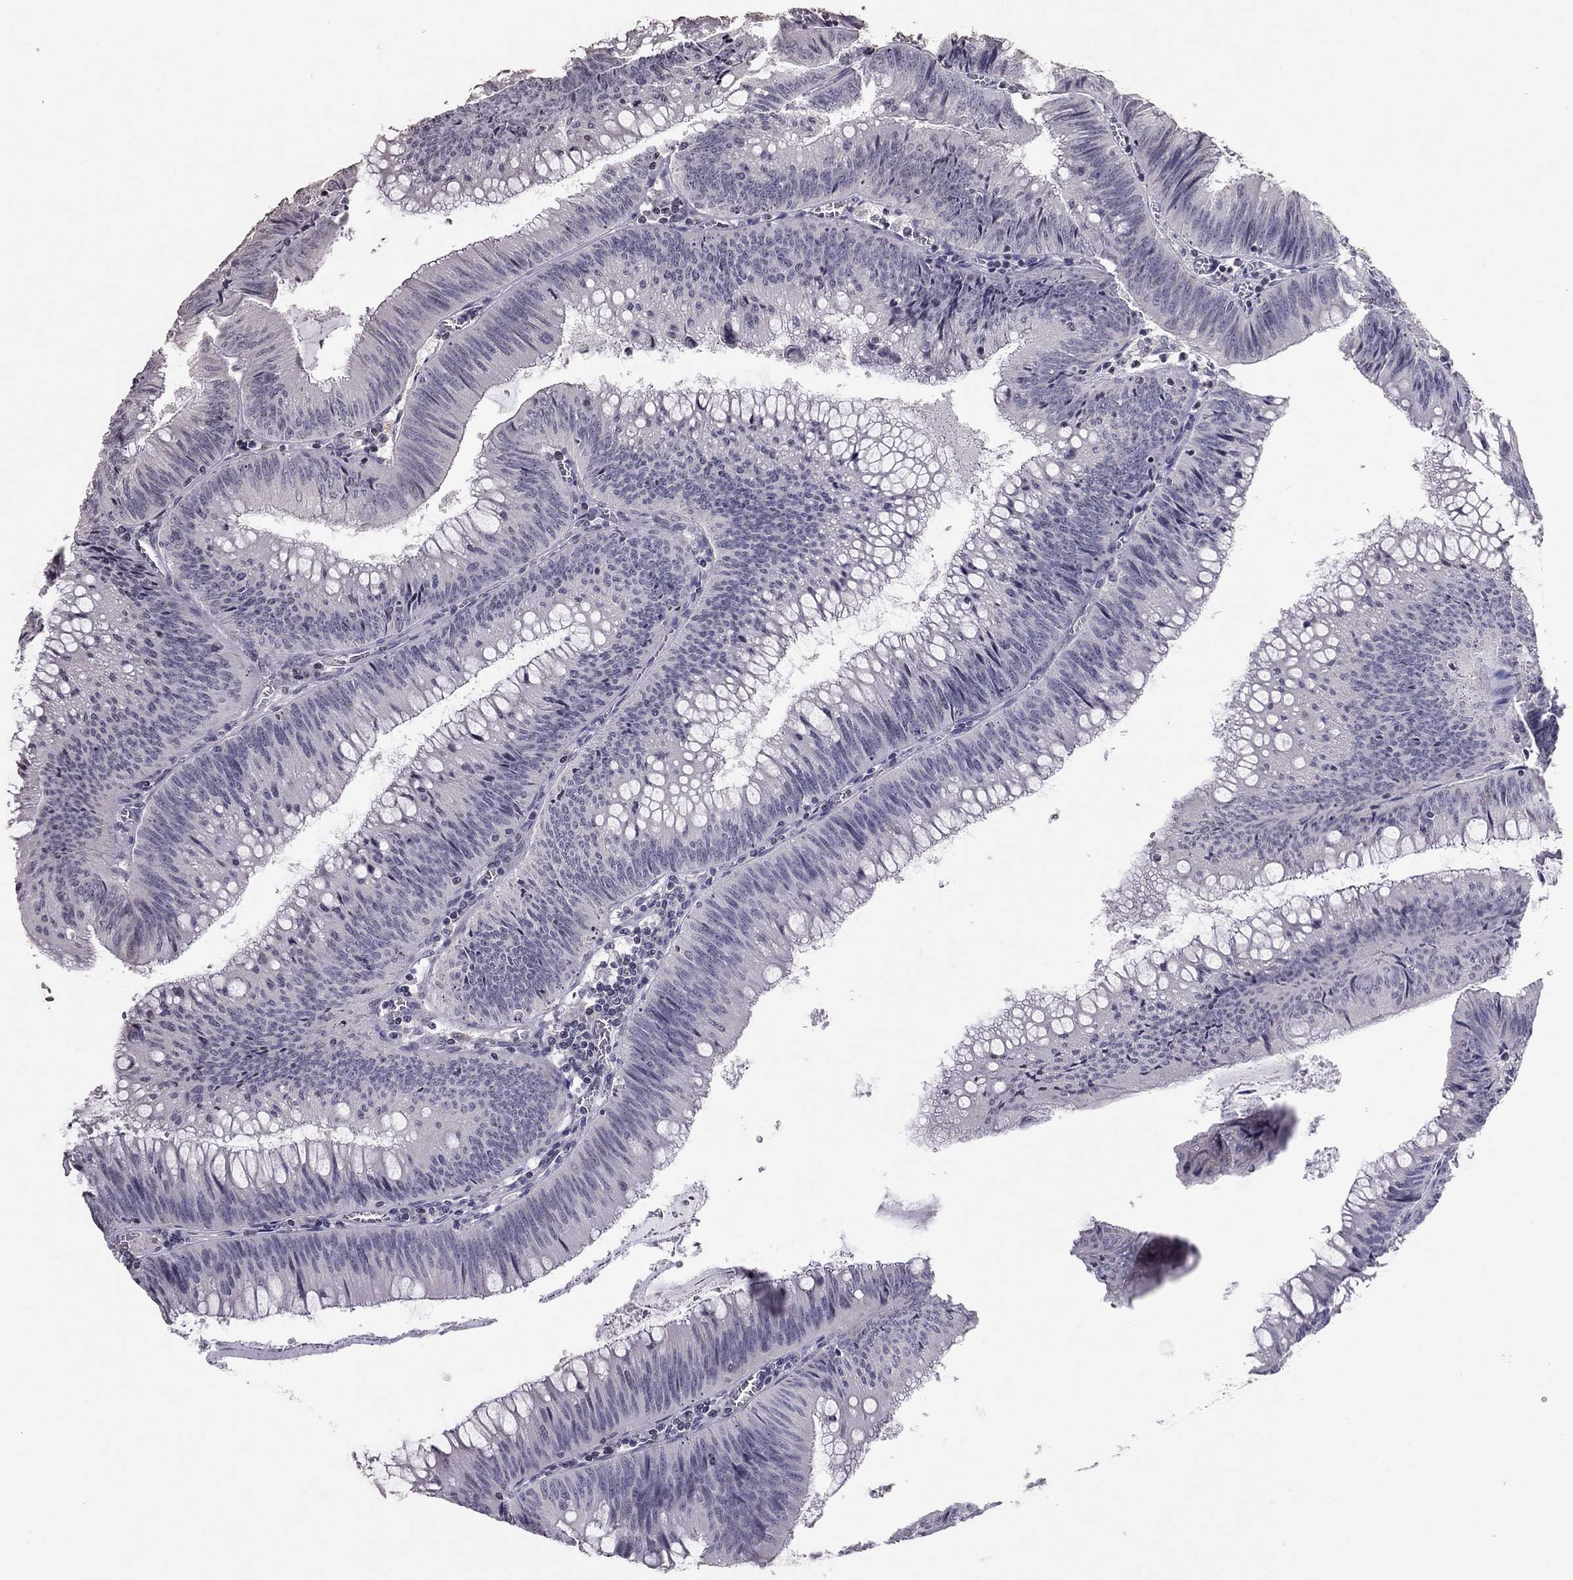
{"staining": {"intensity": "negative", "quantity": "none", "location": "none"}, "tissue": "colorectal cancer", "cell_type": "Tumor cells", "image_type": "cancer", "snomed": [{"axis": "morphology", "description": "Adenocarcinoma, NOS"}, {"axis": "topography", "description": "Rectum"}], "caption": "Immunohistochemistry photomicrograph of neoplastic tissue: human colorectal cancer (adenocarcinoma) stained with DAB (3,3'-diaminobenzidine) demonstrates no significant protein positivity in tumor cells.", "gene": "TSHB", "patient": {"sex": "female", "age": 72}}